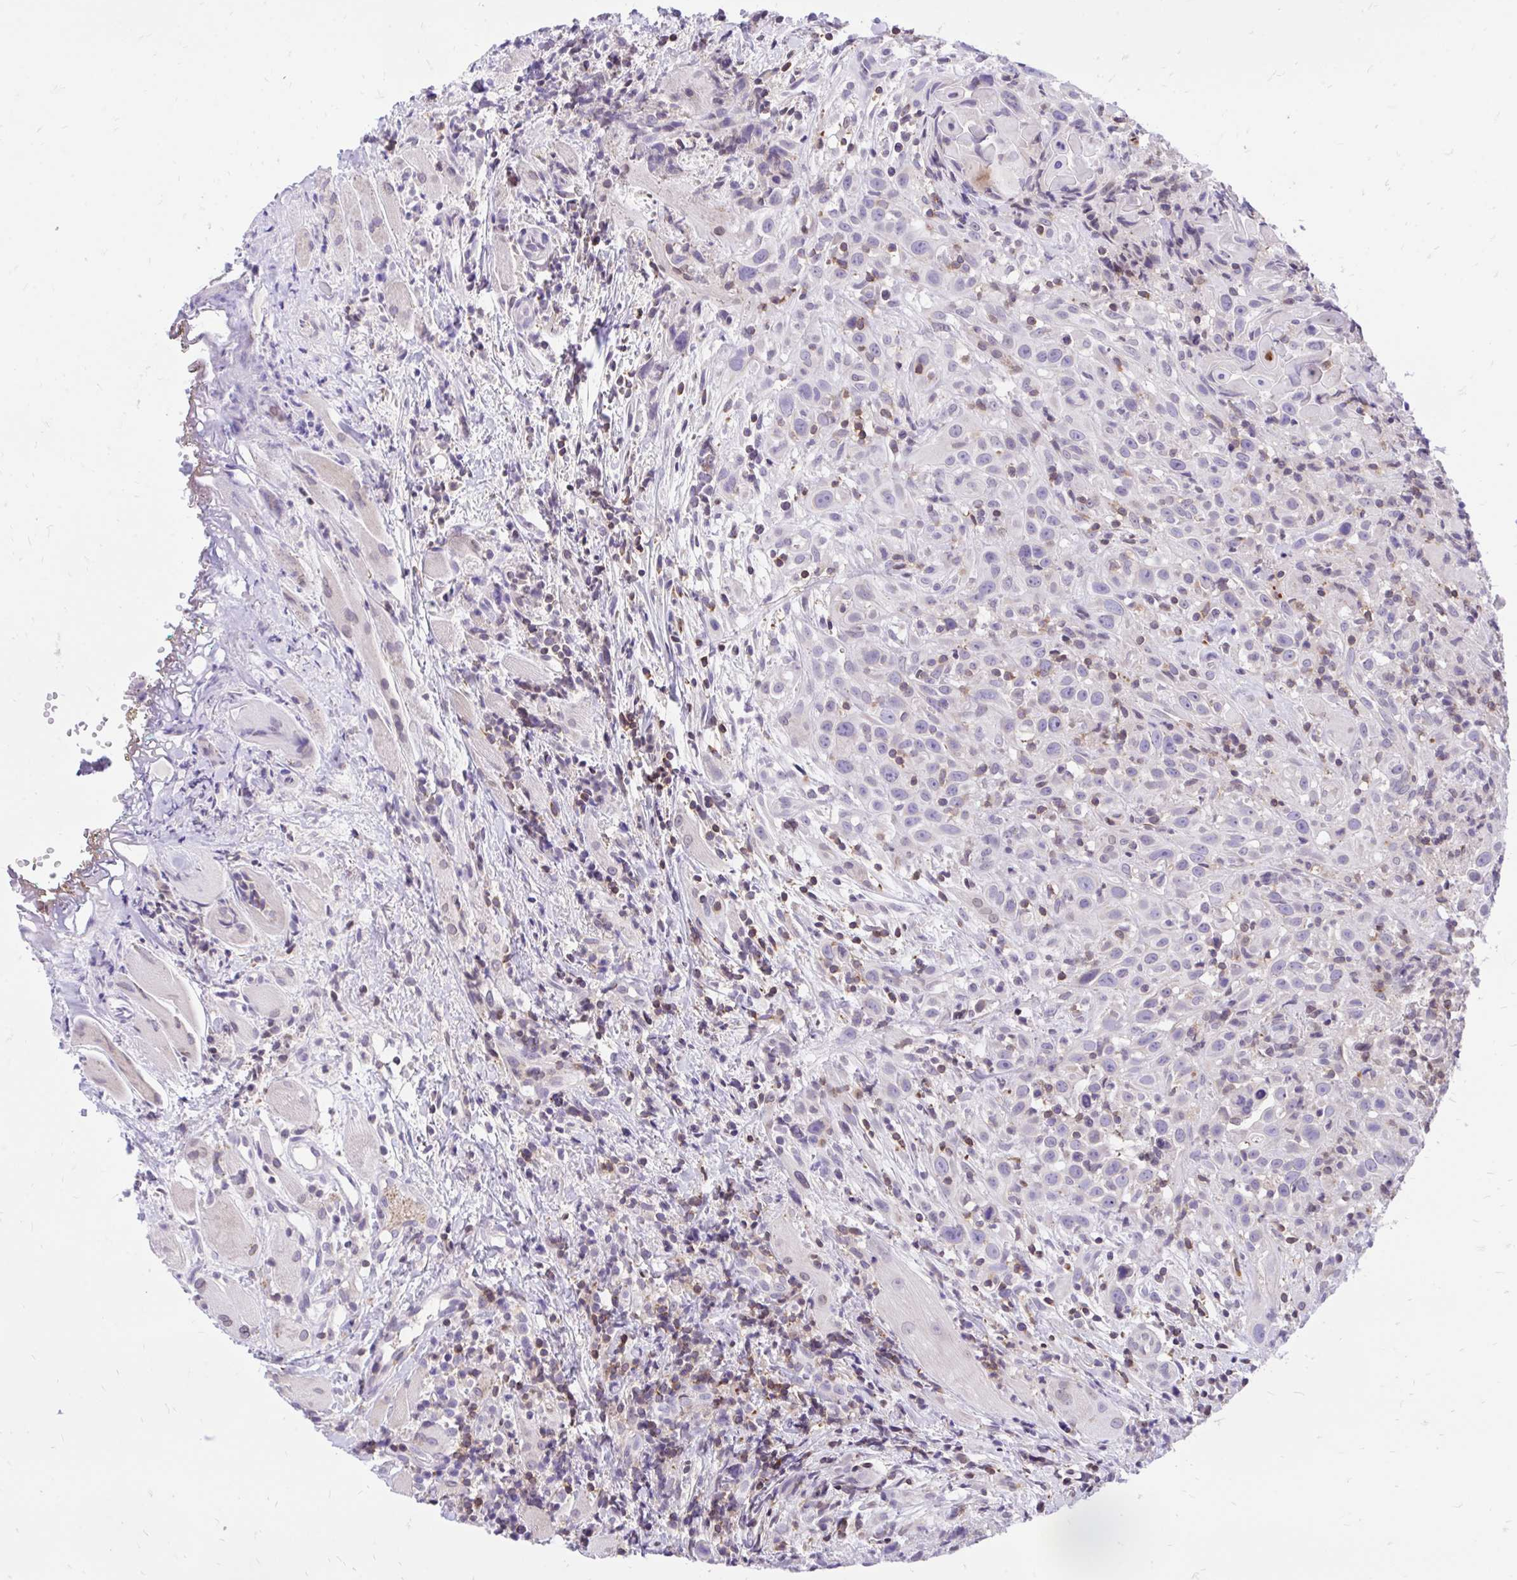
{"staining": {"intensity": "negative", "quantity": "none", "location": "none"}, "tissue": "head and neck cancer", "cell_type": "Tumor cells", "image_type": "cancer", "snomed": [{"axis": "morphology", "description": "Squamous cell carcinoma, NOS"}, {"axis": "topography", "description": "Head-Neck"}], "caption": "The histopathology image exhibits no staining of tumor cells in head and neck cancer.", "gene": "CXCL8", "patient": {"sex": "female", "age": 95}}